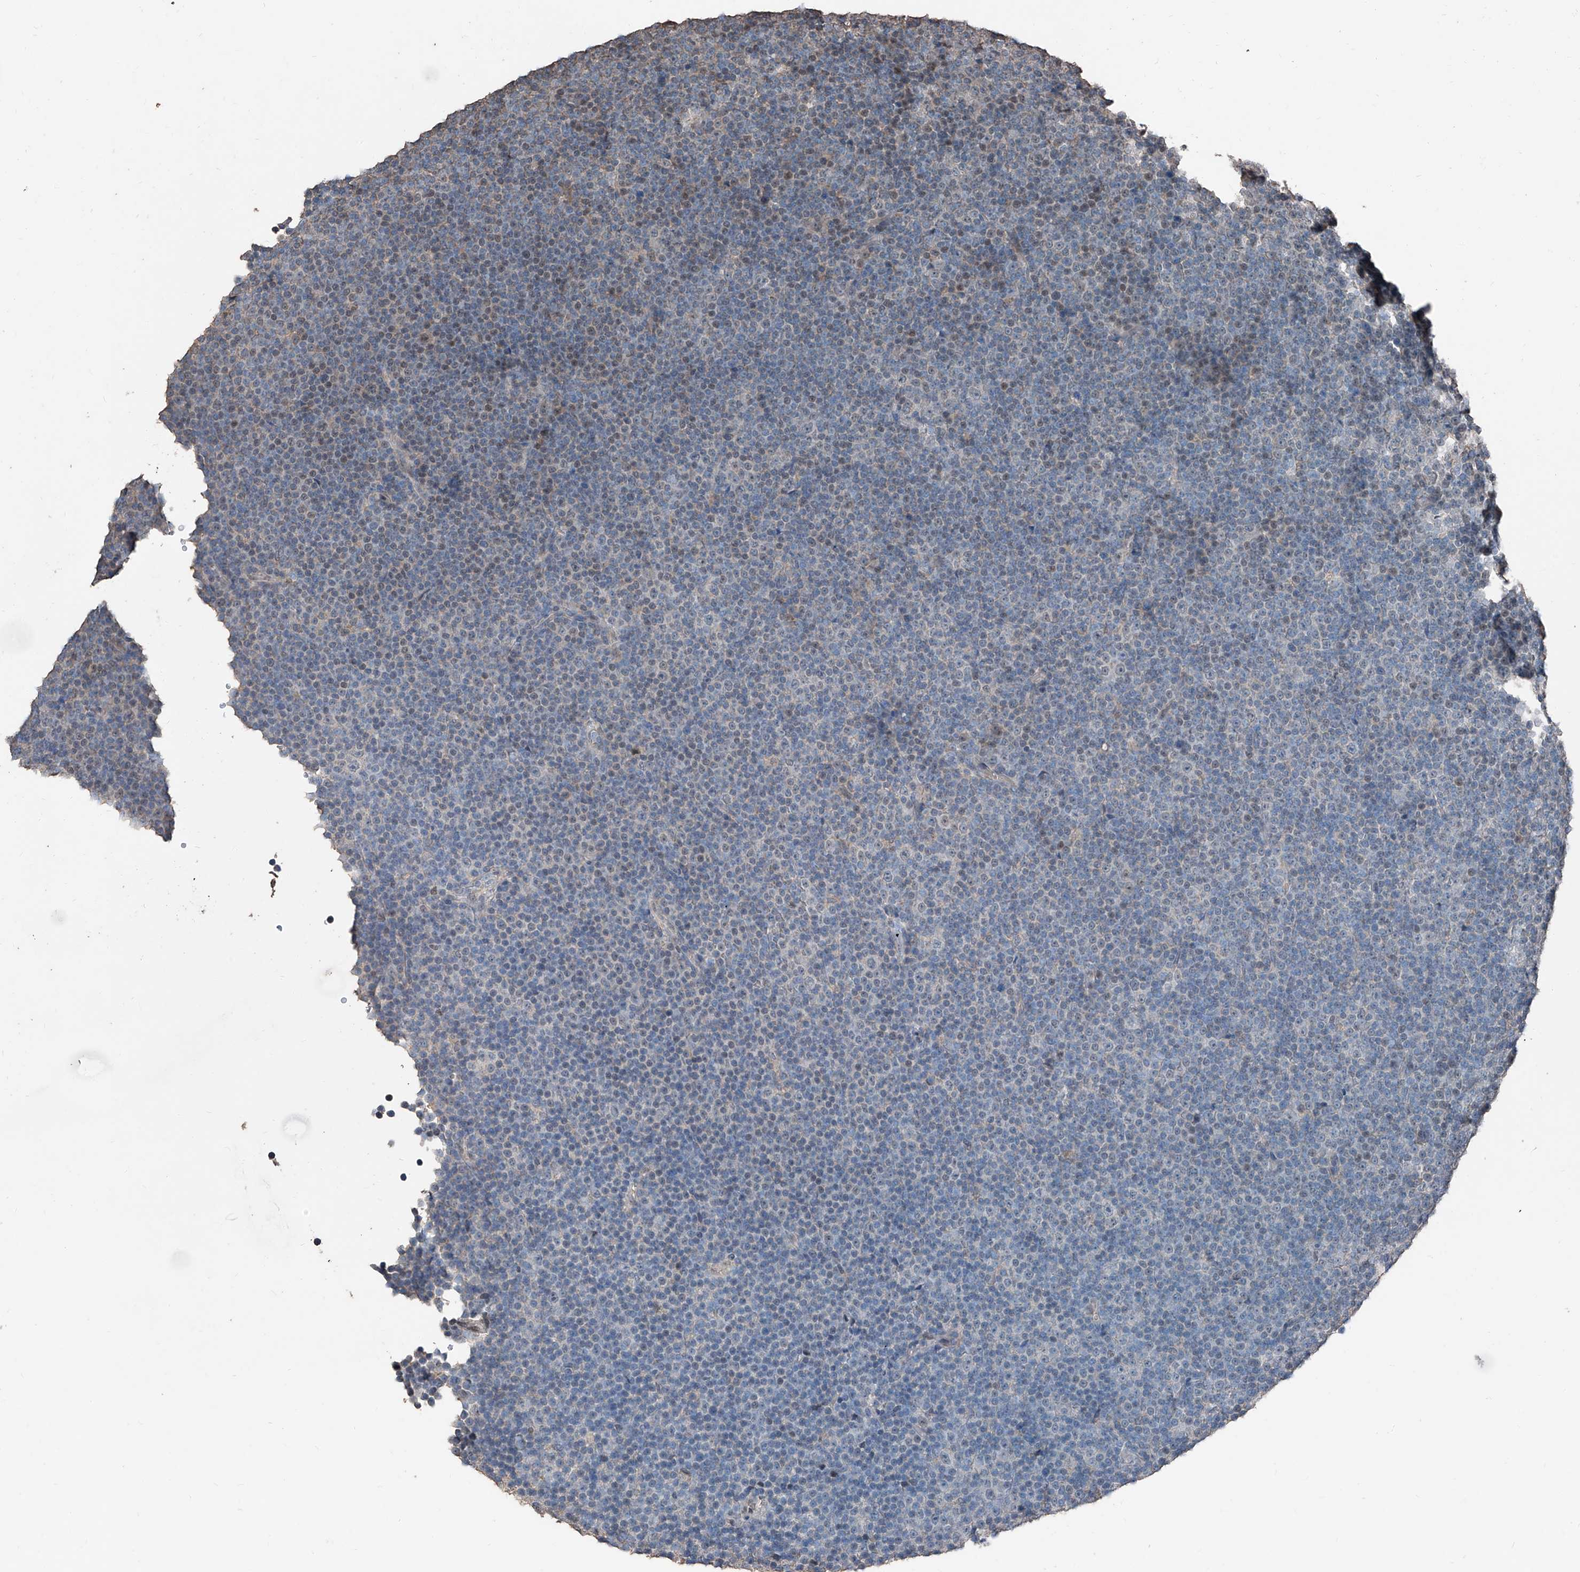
{"staining": {"intensity": "negative", "quantity": "none", "location": "none"}, "tissue": "lymphoma", "cell_type": "Tumor cells", "image_type": "cancer", "snomed": [{"axis": "morphology", "description": "Malignant lymphoma, non-Hodgkin's type, Low grade"}, {"axis": "topography", "description": "Lymph node"}], "caption": "This is an immunohistochemistry (IHC) image of malignant lymphoma, non-Hodgkin's type (low-grade). There is no positivity in tumor cells.", "gene": "MAMLD1", "patient": {"sex": "female", "age": 67}}